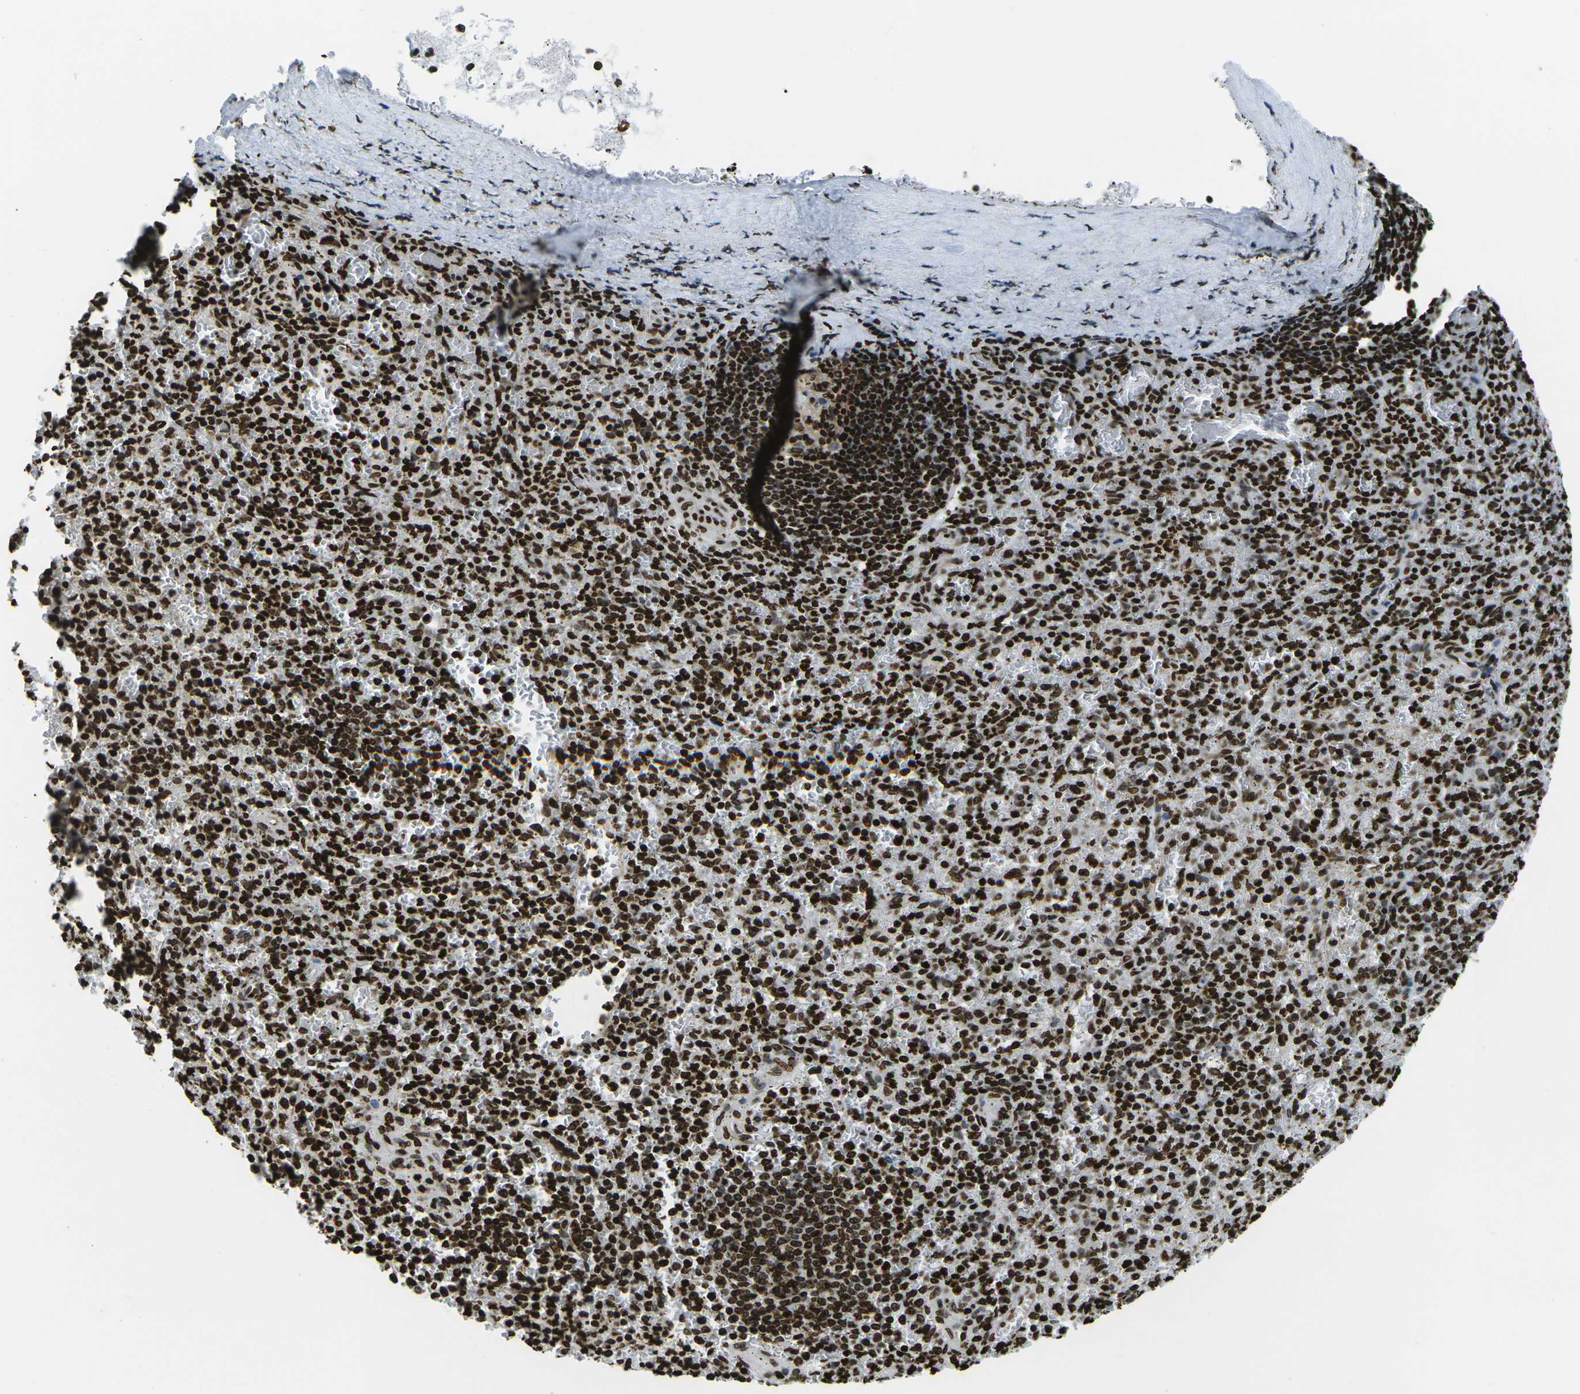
{"staining": {"intensity": "strong", "quantity": ">75%", "location": "nuclear"}, "tissue": "spleen", "cell_type": "Cells in red pulp", "image_type": "normal", "snomed": [{"axis": "morphology", "description": "Normal tissue, NOS"}, {"axis": "topography", "description": "Spleen"}], "caption": "Benign spleen was stained to show a protein in brown. There is high levels of strong nuclear expression in about >75% of cells in red pulp. (Stains: DAB in brown, nuclei in blue, Microscopy: brightfield microscopy at high magnification).", "gene": "H1", "patient": {"sex": "male", "age": 72}}